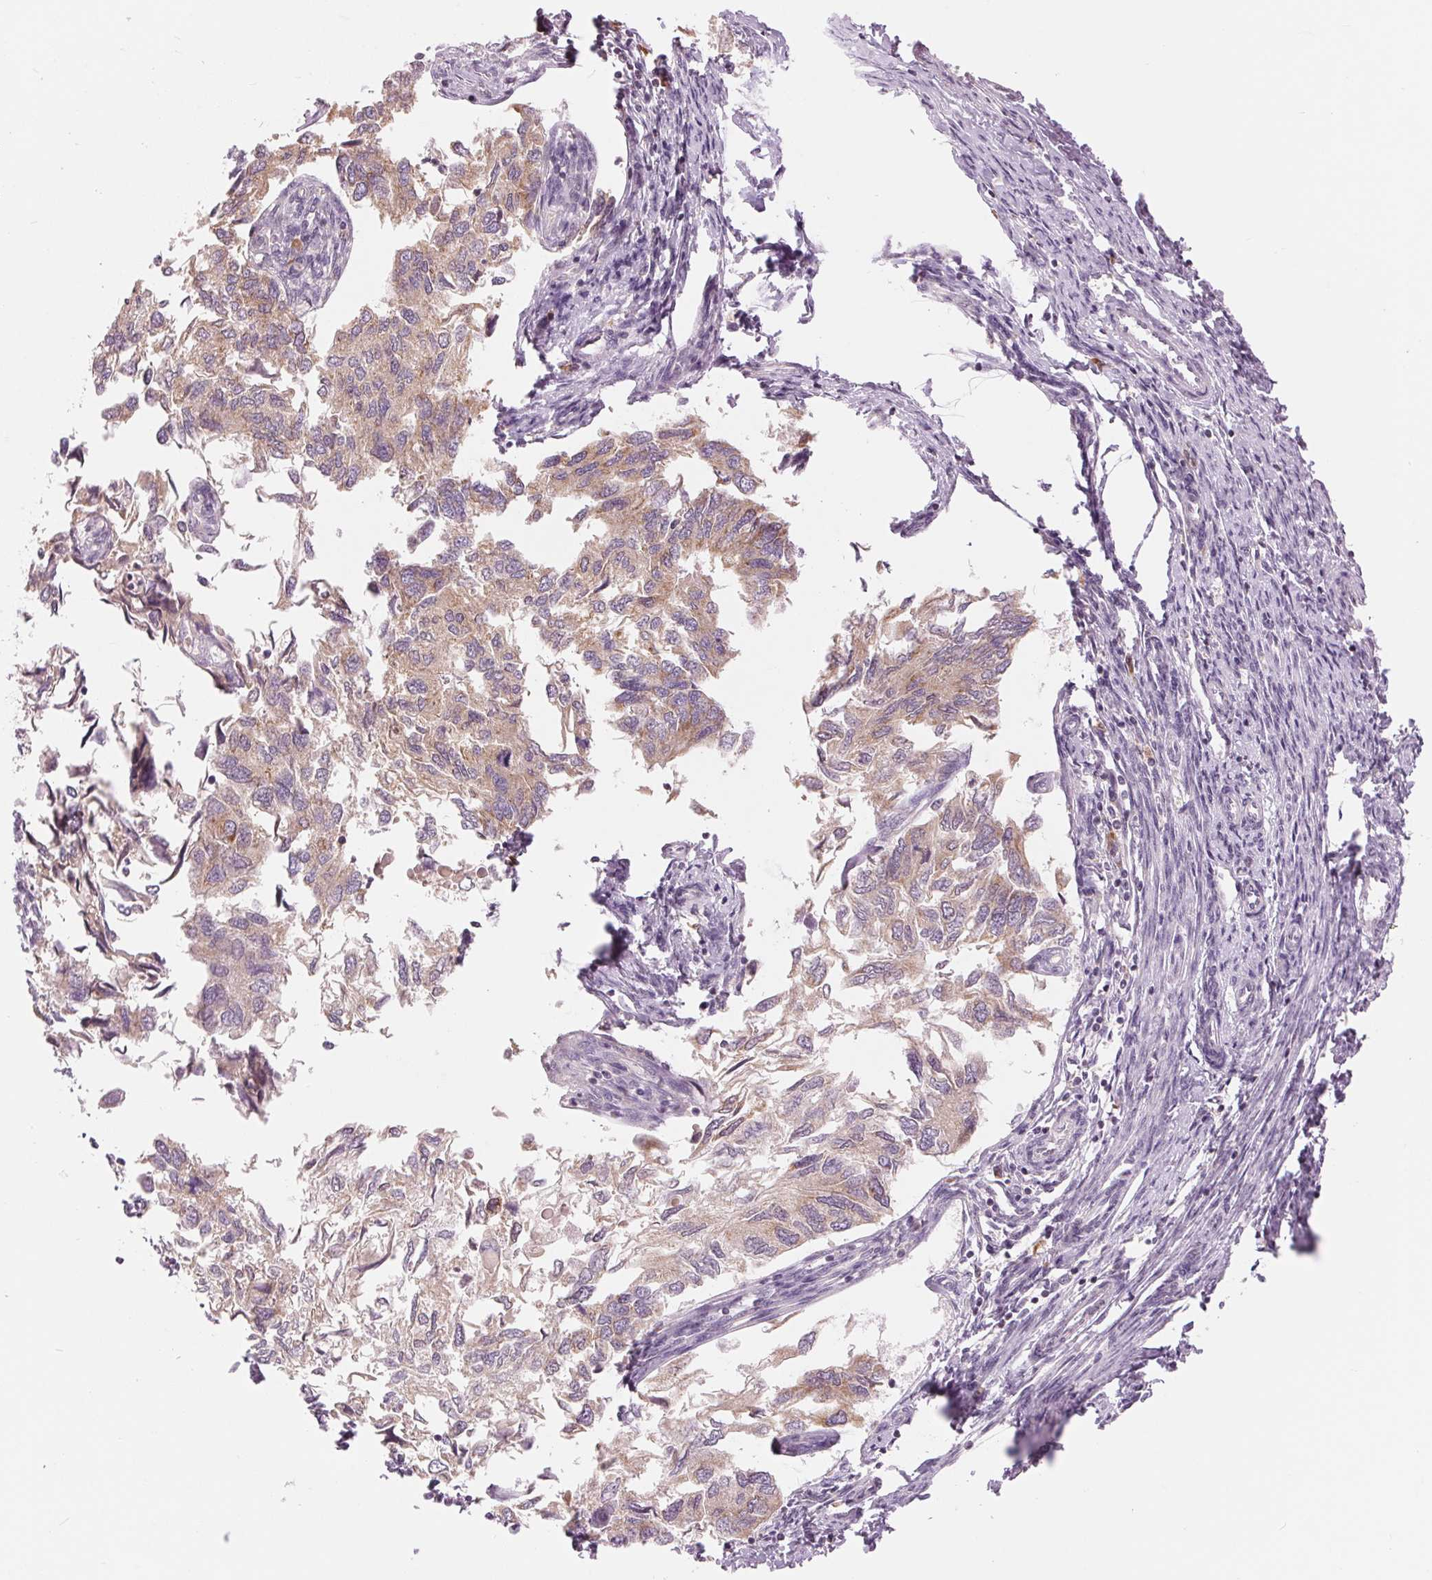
{"staining": {"intensity": "weak", "quantity": ">75%", "location": "cytoplasmic/membranous"}, "tissue": "endometrial cancer", "cell_type": "Tumor cells", "image_type": "cancer", "snomed": [{"axis": "morphology", "description": "Carcinoma, NOS"}, {"axis": "topography", "description": "Uterus"}], "caption": "Brown immunohistochemical staining in endometrial carcinoma exhibits weak cytoplasmic/membranous positivity in approximately >75% of tumor cells. The staining was performed using DAB to visualize the protein expression in brown, while the nuclei were stained in blue with hematoxylin (Magnification: 20x).", "gene": "TECR", "patient": {"sex": "female", "age": 76}}